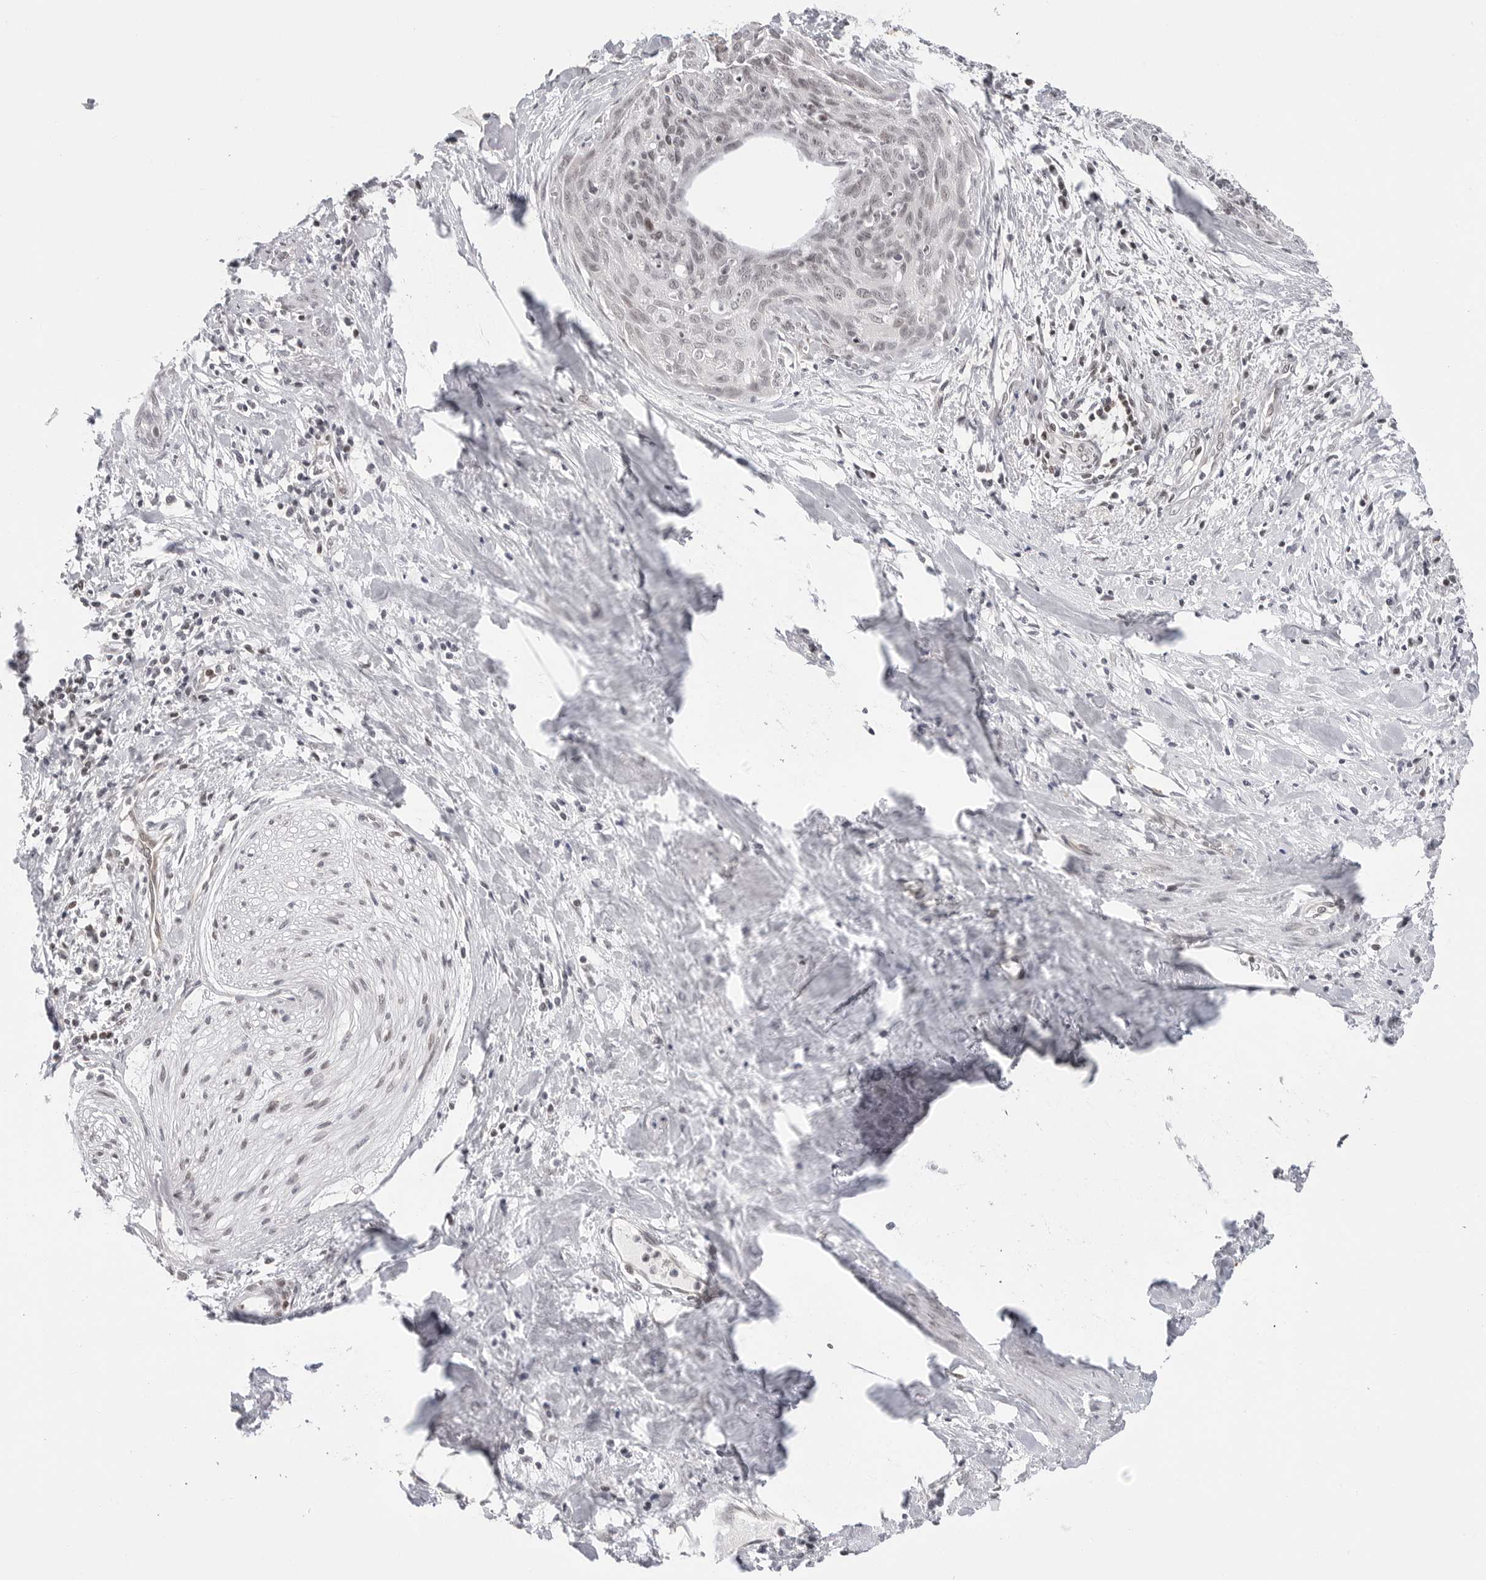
{"staining": {"intensity": "negative", "quantity": "none", "location": "none"}, "tissue": "cervical cancer", "cell_type": "Tumor cells", "image_type": "cancer", "snomed": [{"axis": "morphology", "description": "Squamous cell carcinoma, NOS"}, {"axis": "topography", "description": "Cervix"}], "caption": "DAB immunohistochemical staining of human cervical cancer (squamous cell carcinoma) shows no significant expression in tumor cells.", "gene": "C8orf33", "patient": {"sex": "female", "age": 55}}